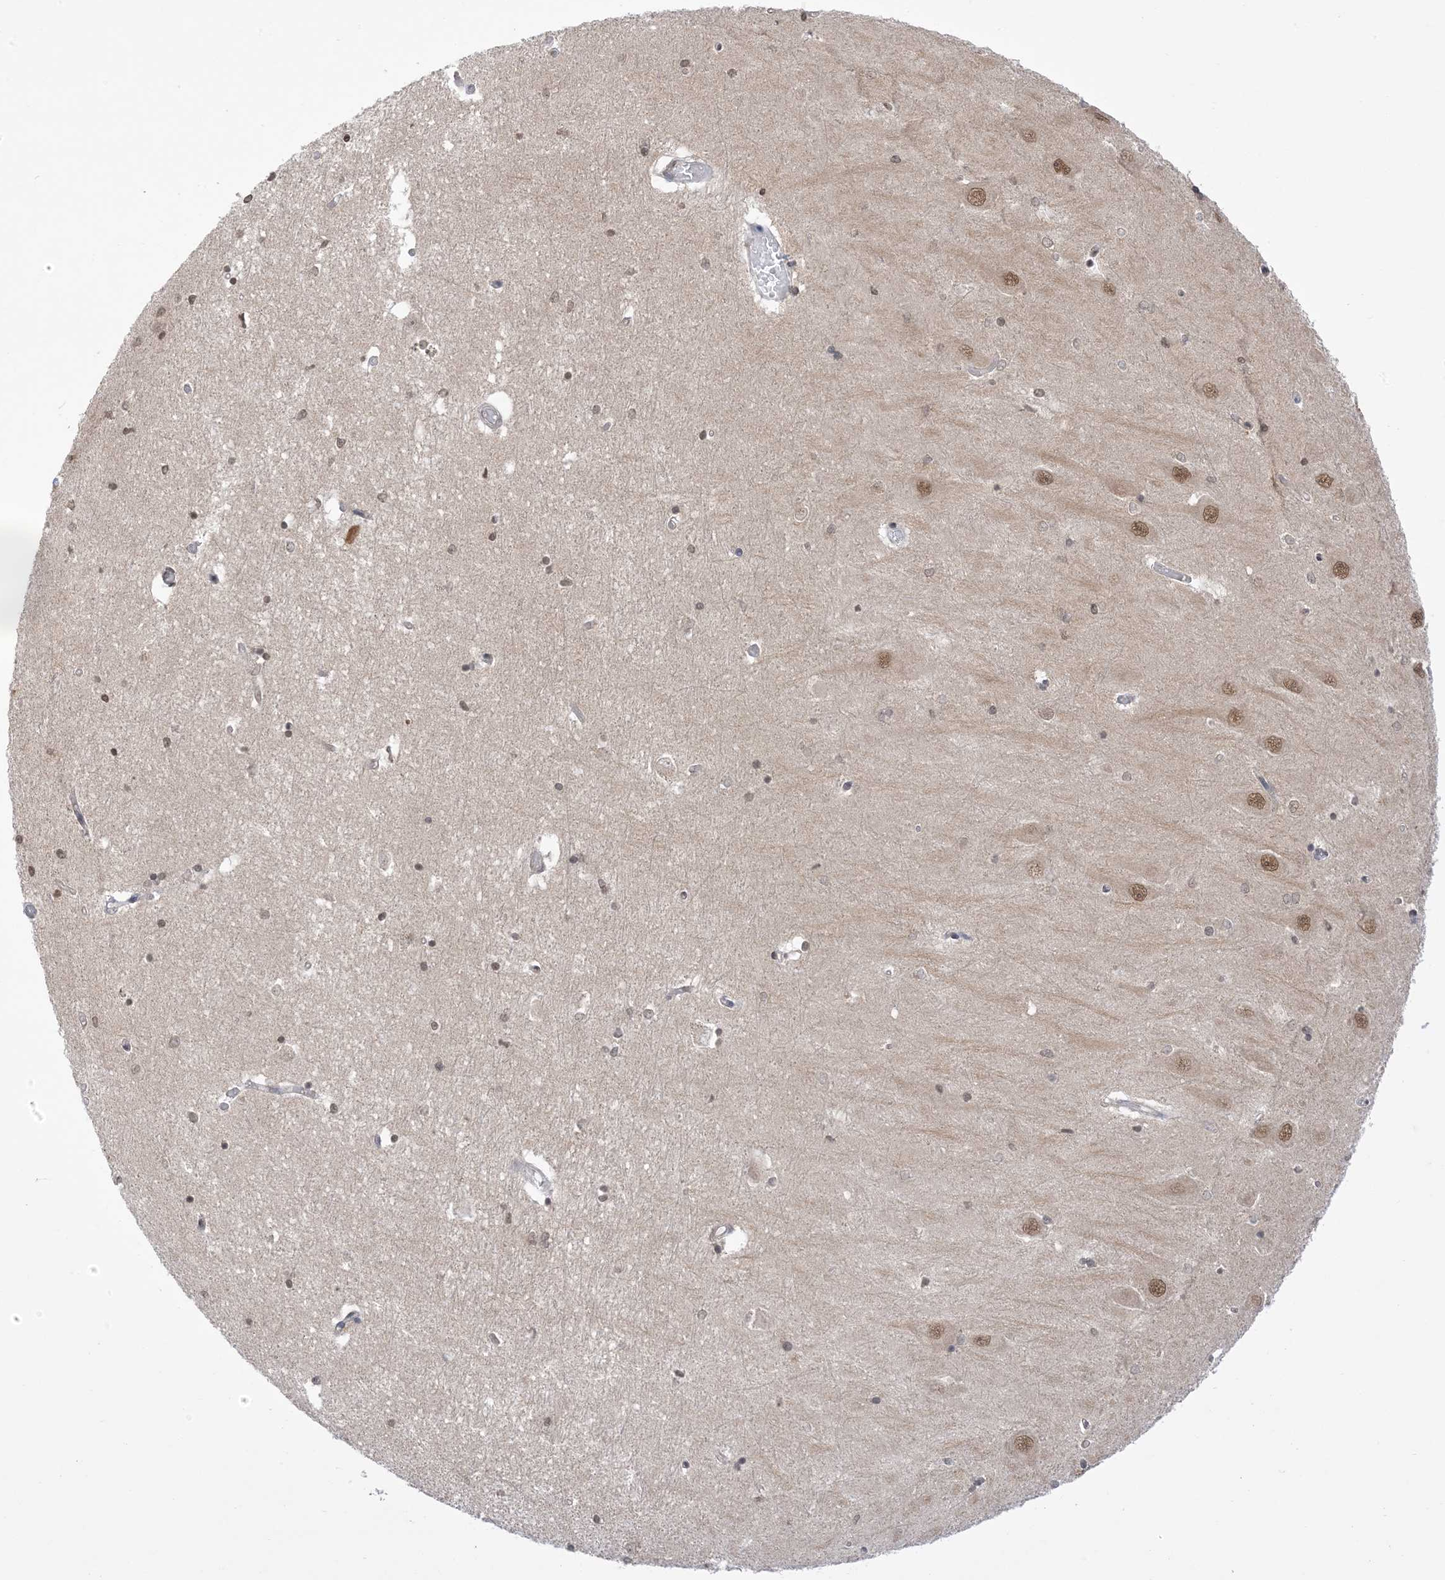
{"staining": {"intensity": "weak", "quantity": "<25%", "location": "nuclear"}, "tissue": "hippocampus", "cell_type": "Glial cells", "image_type": "normal", "snomed": [{"axis": "morphology", "description": "Normal tissue, NOS"}, {"axis": "topography", "description": "Hippocampus"}], "caption": "DAB (3,3'-diaminobenzidine) immunohistochemical staining of normal human hippocampus reveals no significant expression in glial cells. Brightfield microscopy of immunohistochemistry (IHC) stained with DAB (3,3'-diaminobenzidine) (brown) and hematoxylin (blue), captured at high magnification.", "gene": "RANBP9", "patient": {"sex": "male", "age": 45}}